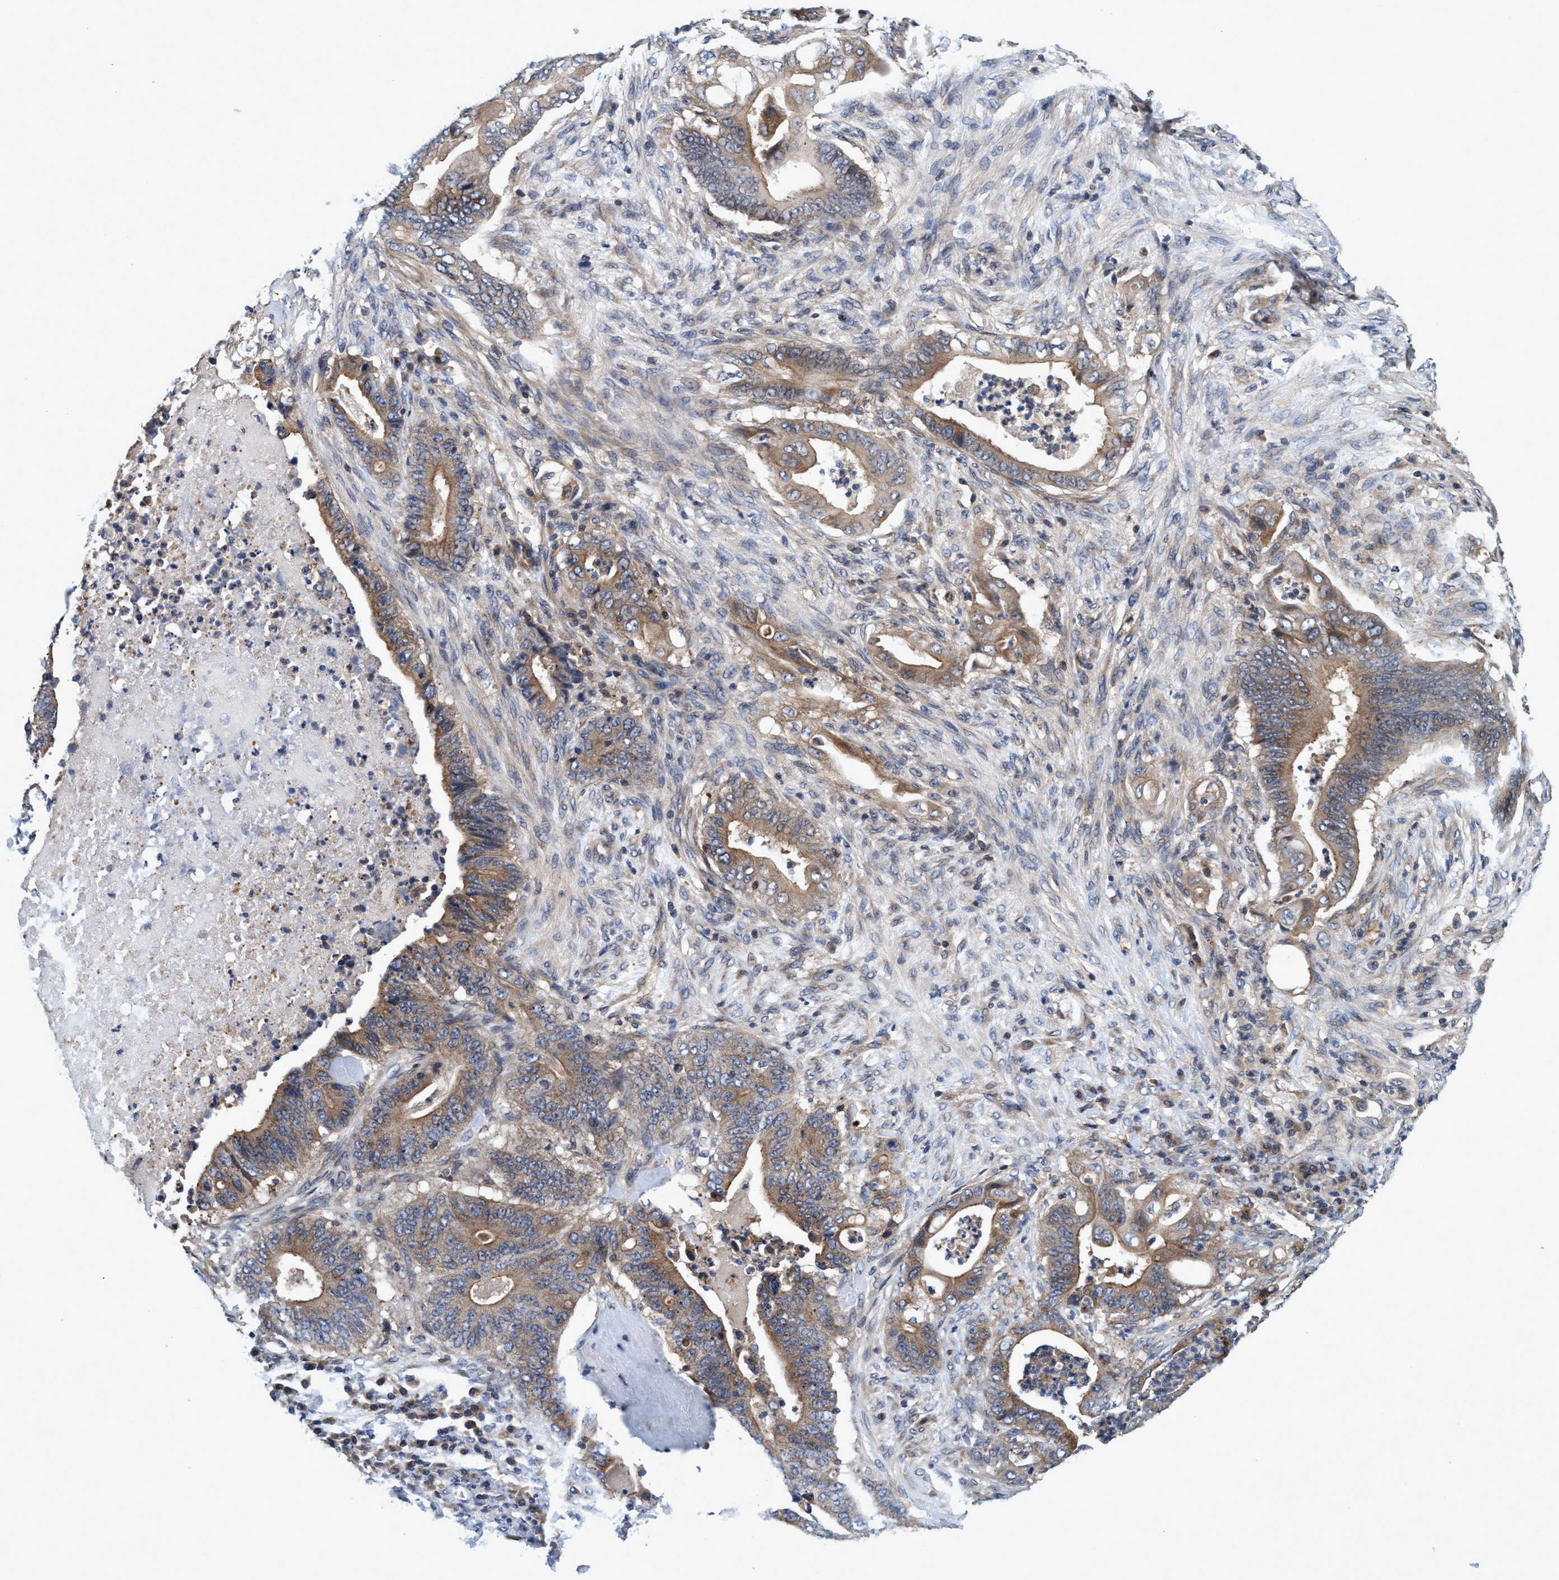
{"staining": {"intensity": "moderate", "quantity": ">75%", "location": "cytoplasmic/membranous"}, "tissue": "stomach cancer", "cell_type": "Tumor cells", "image_type": "cancer", "snomed": [{"axis": "morphology", "description": "Adenocarcinoma, NOS"}, {"axis": "topography", "description": "Stomach"}], "caption": "Protein expression analysis of human stomach adenocarcinoma reveals moderate cytoplasmic/membranous staining in about >75% of tumor cells.", "gene": "CALCOCO2", "patient": {"sex": "female", "age": 73}}